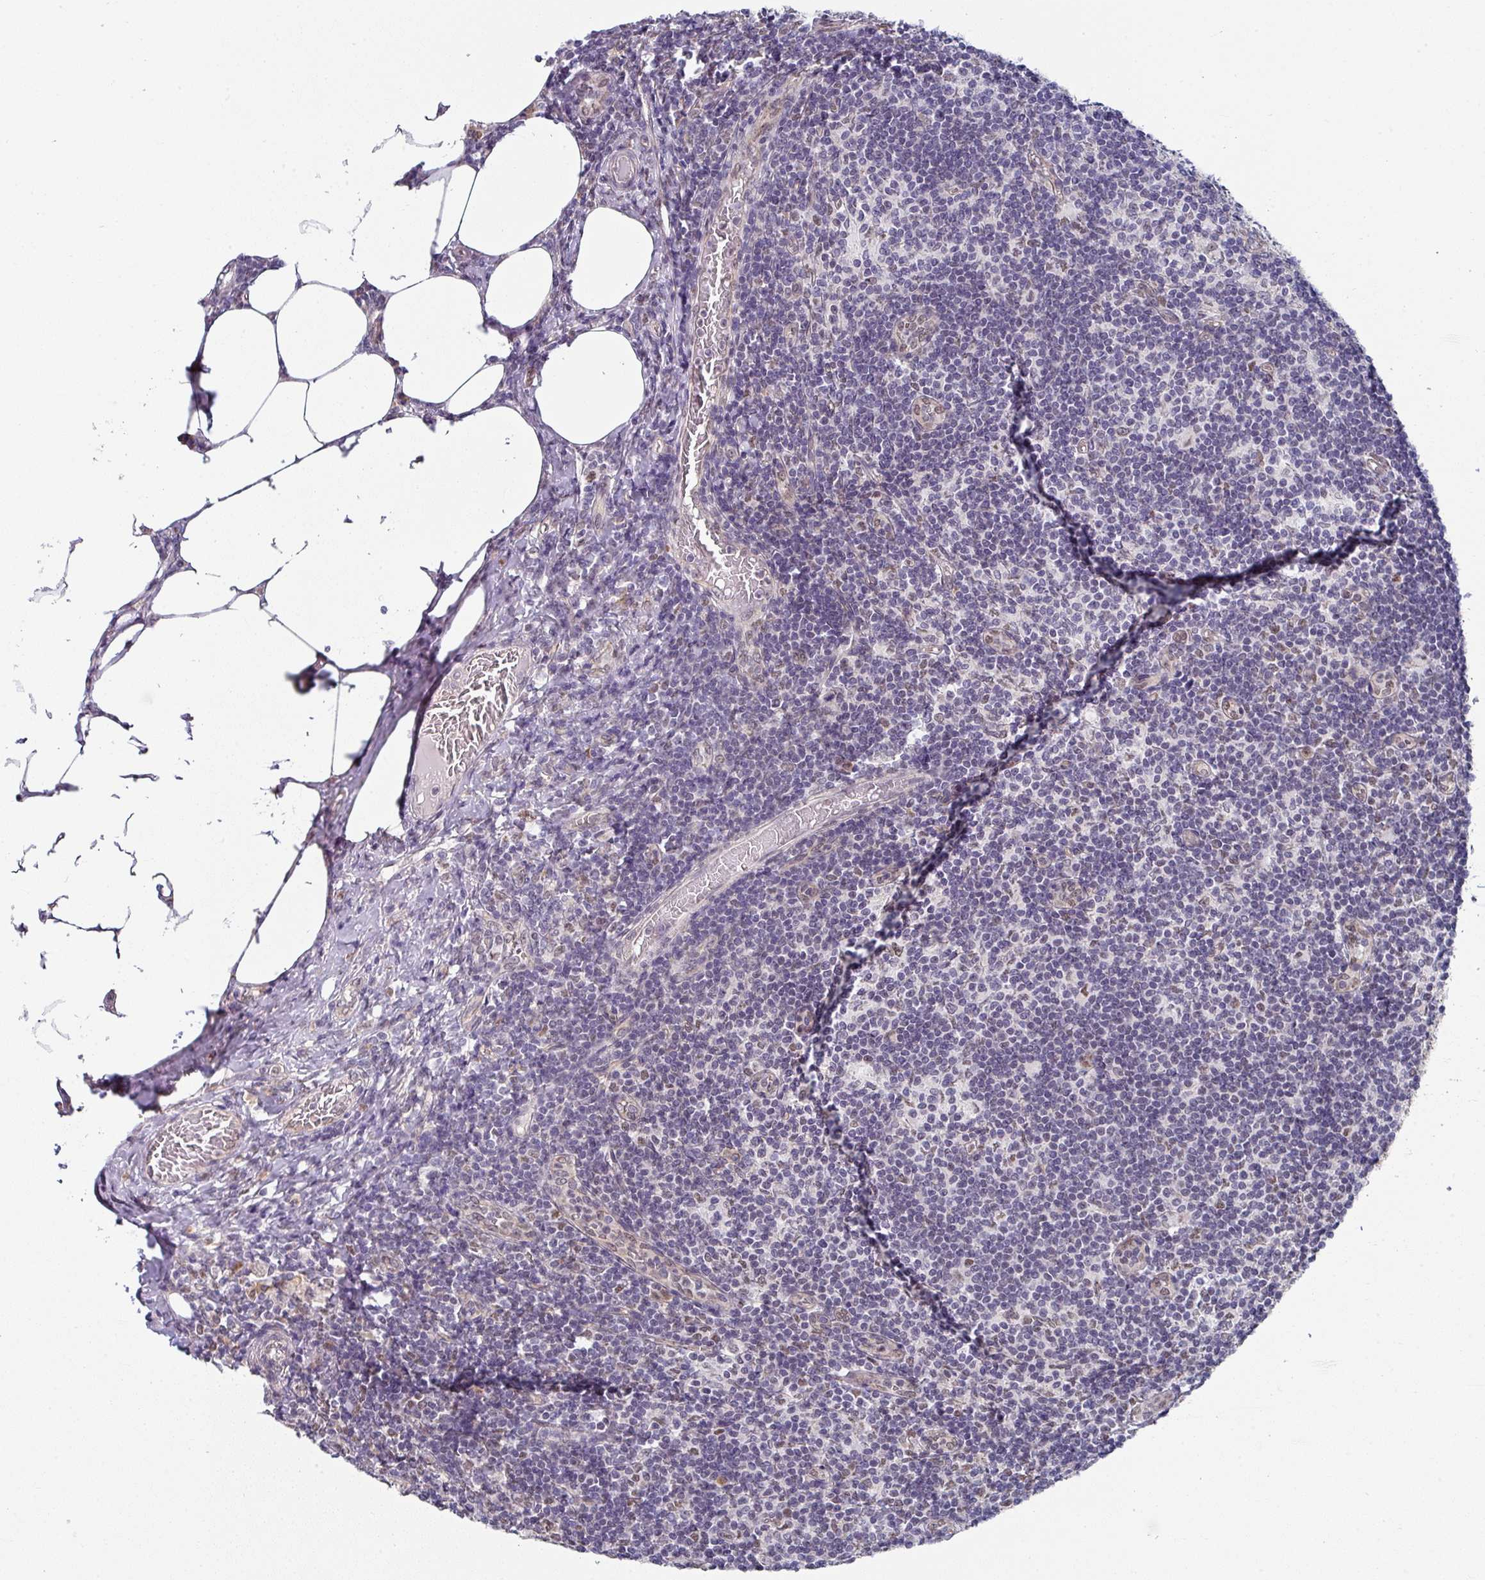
{"staining": {"intensity": "moderate", "quantity": "25%-75%", "location": "nuclear"}, "tissue": "lymph node", "cell_type": "Germinal center cells", "image_type": "normal", "snomed": [{"axis": "morphology", "description": "Normal tissue, NOS"}, {"axis": "topography", "description": "Lymph node"}], "caption": "Moderate nuclear positivity for a protein is identified in approximately 25%-75% of germinal center cells of benign lymph node using IHC.", "gene": "TMED5", "patient": {"sex": "female", "age": 59}}